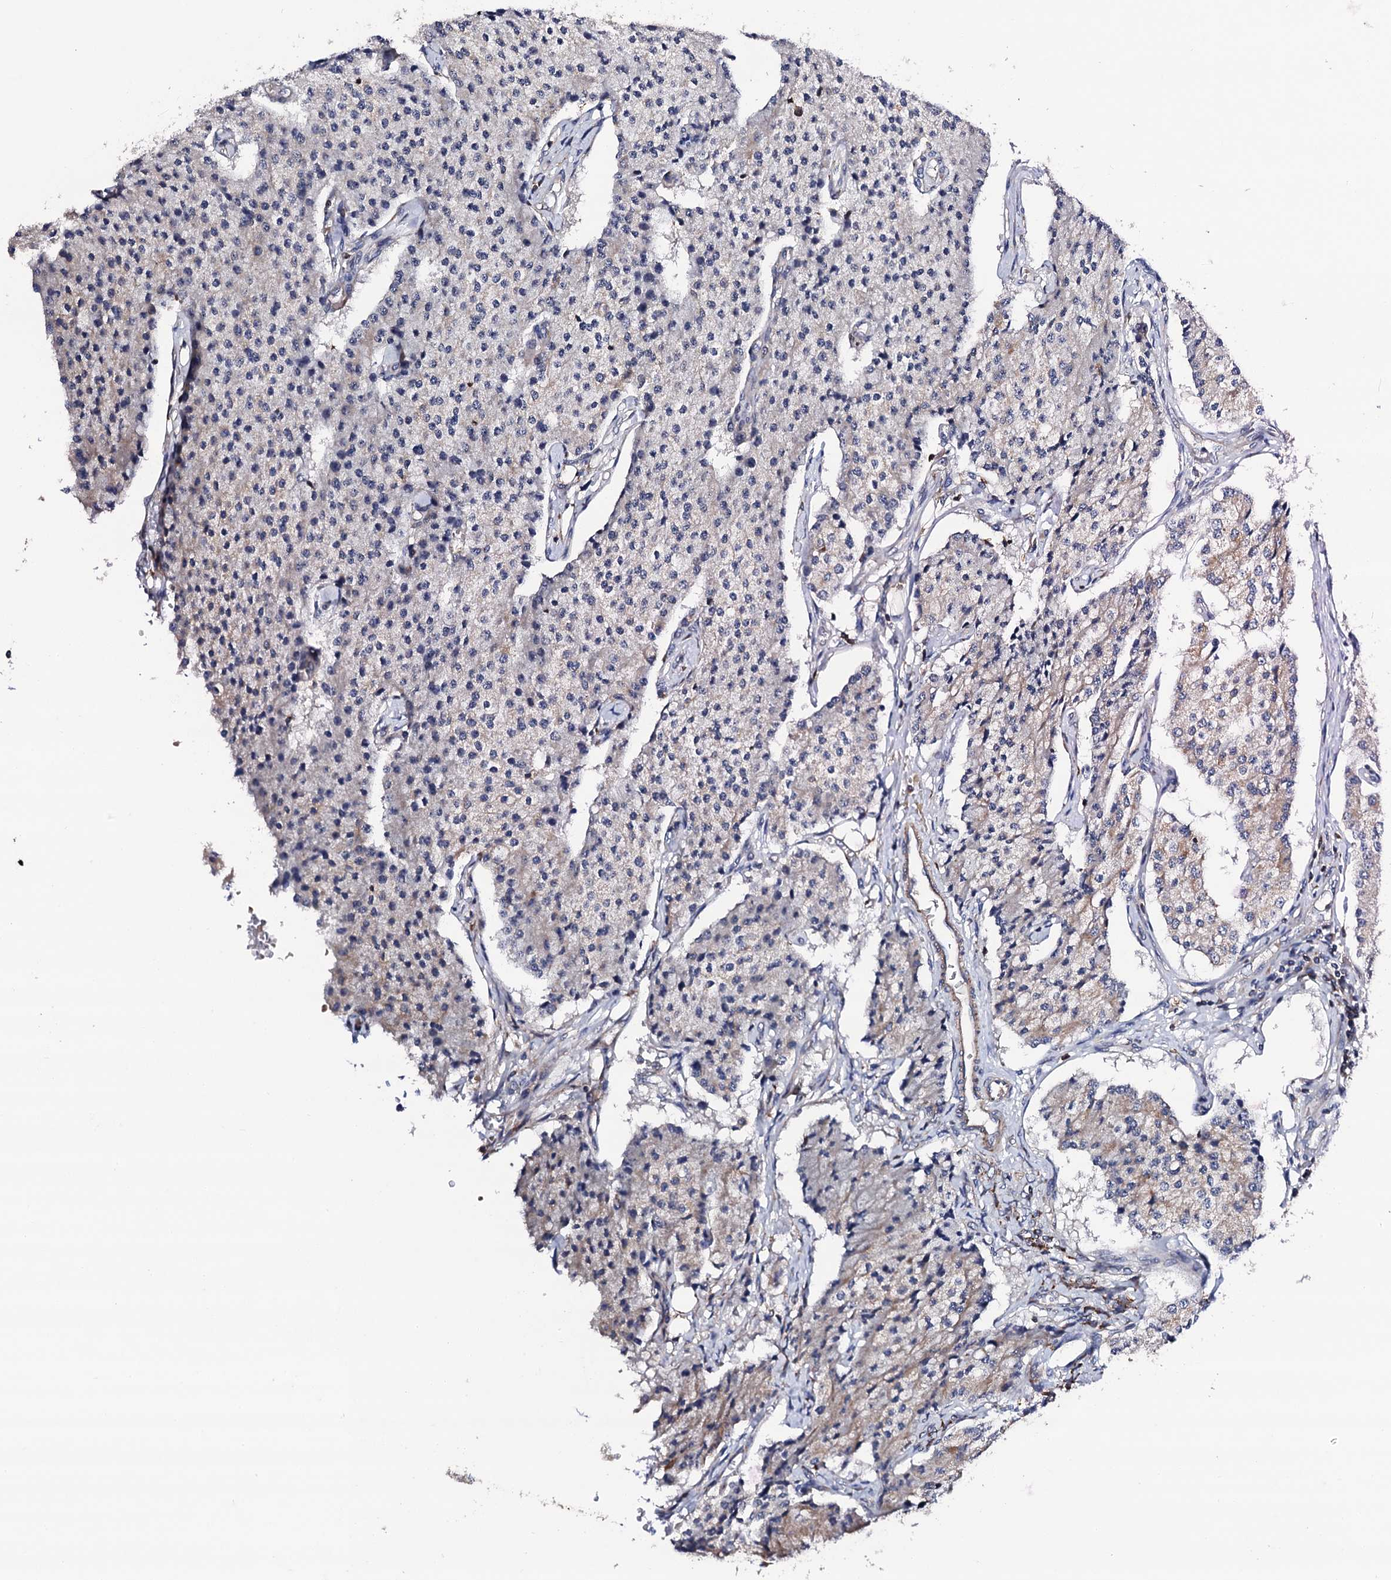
{"staining": {"intensity": "weak", "quantity": "<25%", "location": "cytoplasmic/membranous"}, "tissue": "carcinoid", "cell_type": "Tumor cells", "image_type": "cancer", "snomed": [{"axis": "morphology", "description": "Carcinoid, malignant, NOS"}, {"axis": "topography", "description": "Colon"}], "caption": "Tumor cells show no significant protein staining in malignant carcinoid.", "gene": "COG4", "patient": {"sex": "female", "age": 52}}